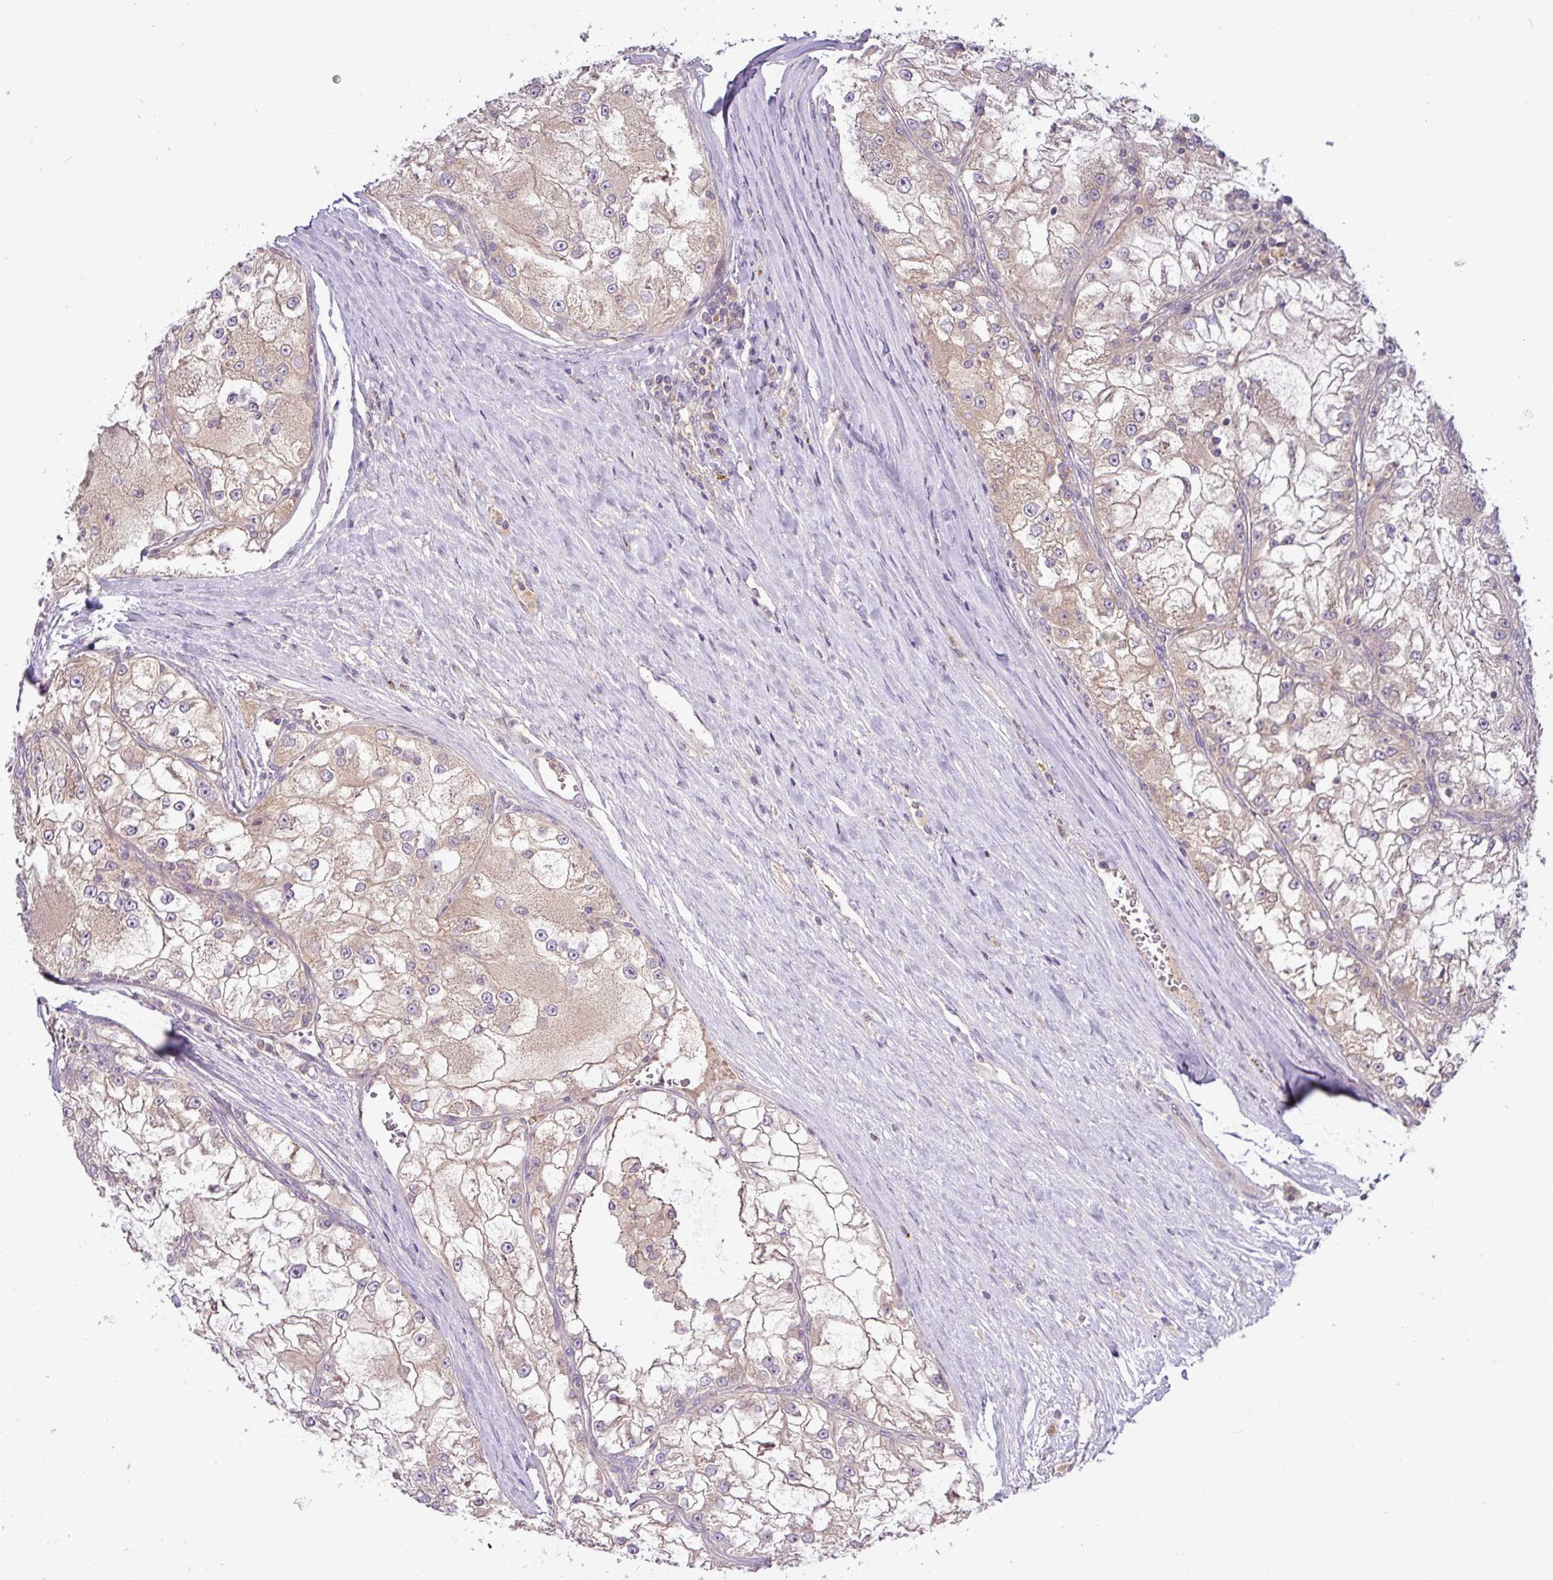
{"staining": {"intensity": "weak", "quantity": ">75%", "location": "cytoplasmic/membranous"}, "tissue": "renal cancer", "cell_type": "Tumor cells", "image_type": "cancer", "snomed": [{"axis": "morphology", "description": "Adenocarcinoma, NOS"}, {"axis": "topography", "description": "Kidney"}], "caption": "Adenocarcinoma (renal) tissue demonstrates weak cytoplasmic/membranous positivity in approximately >75% of tumor cells", "gene": "TMEM62", "patient": {"sex": "female", "age": 72}}